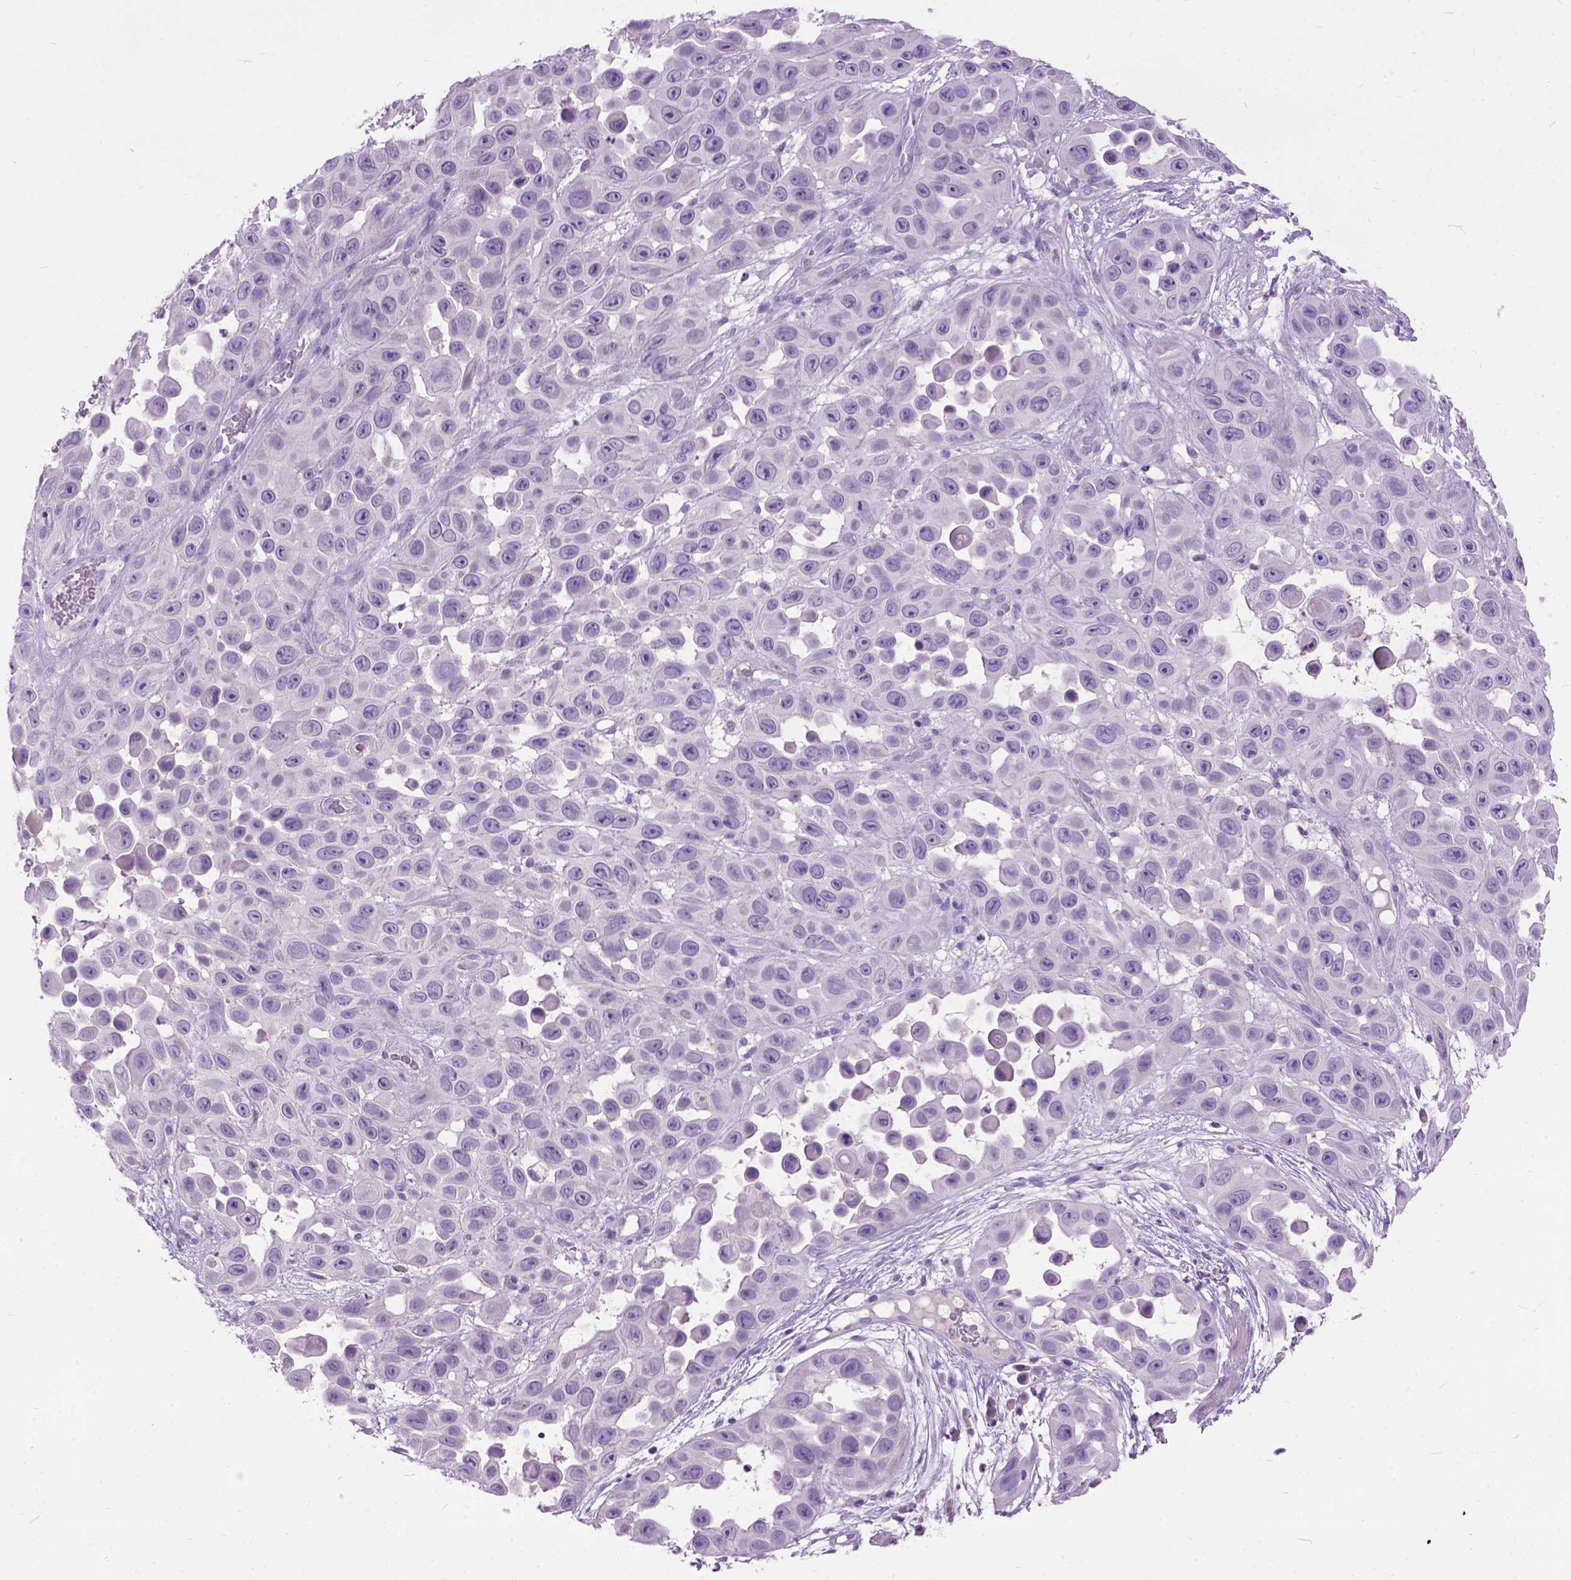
{"staining": {"intensity": "negative", "quantity": "none", "location": "none"}, "tissue": "skin cancer", "cell_type": "Tumor cells", "image_type": "cancer", "snomed": [{"axis": "morphology", "description": "Squamous cell carcinoma, NOS"}, {"axis": "topography", "description": "Skin"}], "caption": "Tumor cells show no significant expression in skin cancer (squamous cell carcinoma).", "gene": "MAPT", "patient": {"sex": "male", "age": 81}}